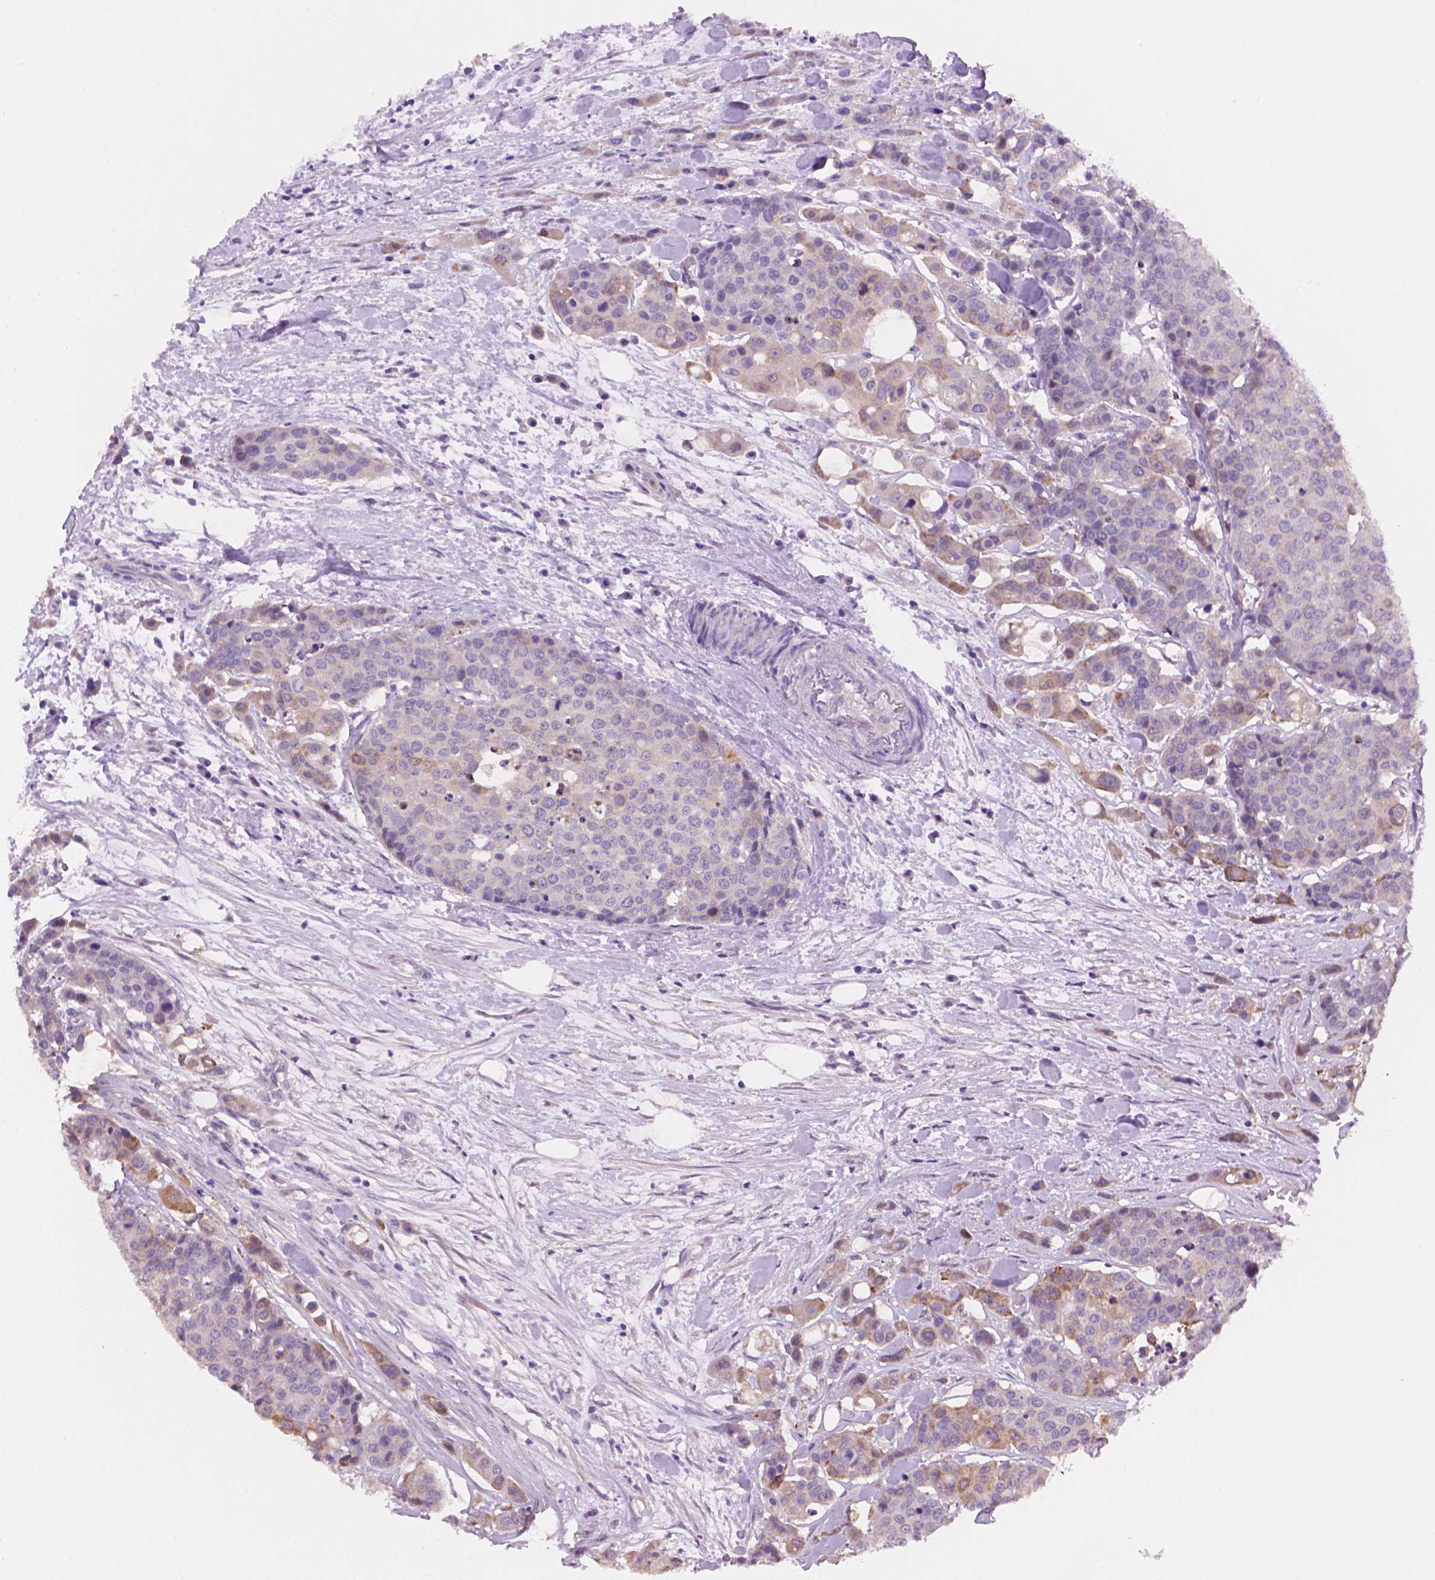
{"staining": {"intensity": "weak", "quantity": "<25%", "location": "cytoplasmic/membranous"}, "tissue": "carcinoid", "cell_type": "Tumor cells", "image_type": "cancer", "snomed": [{"axis": "morphology", "description": "Carcinoid, malignant, NOS"}, {"axis": "topography", "description": "Colon"}], "caption": "The image shows no staining of tumor cells in malignant carcinoid. Nuclei are stained in blue.", "gene": "AMMECR1", "patient": {"sex": "male", "age": 81}}